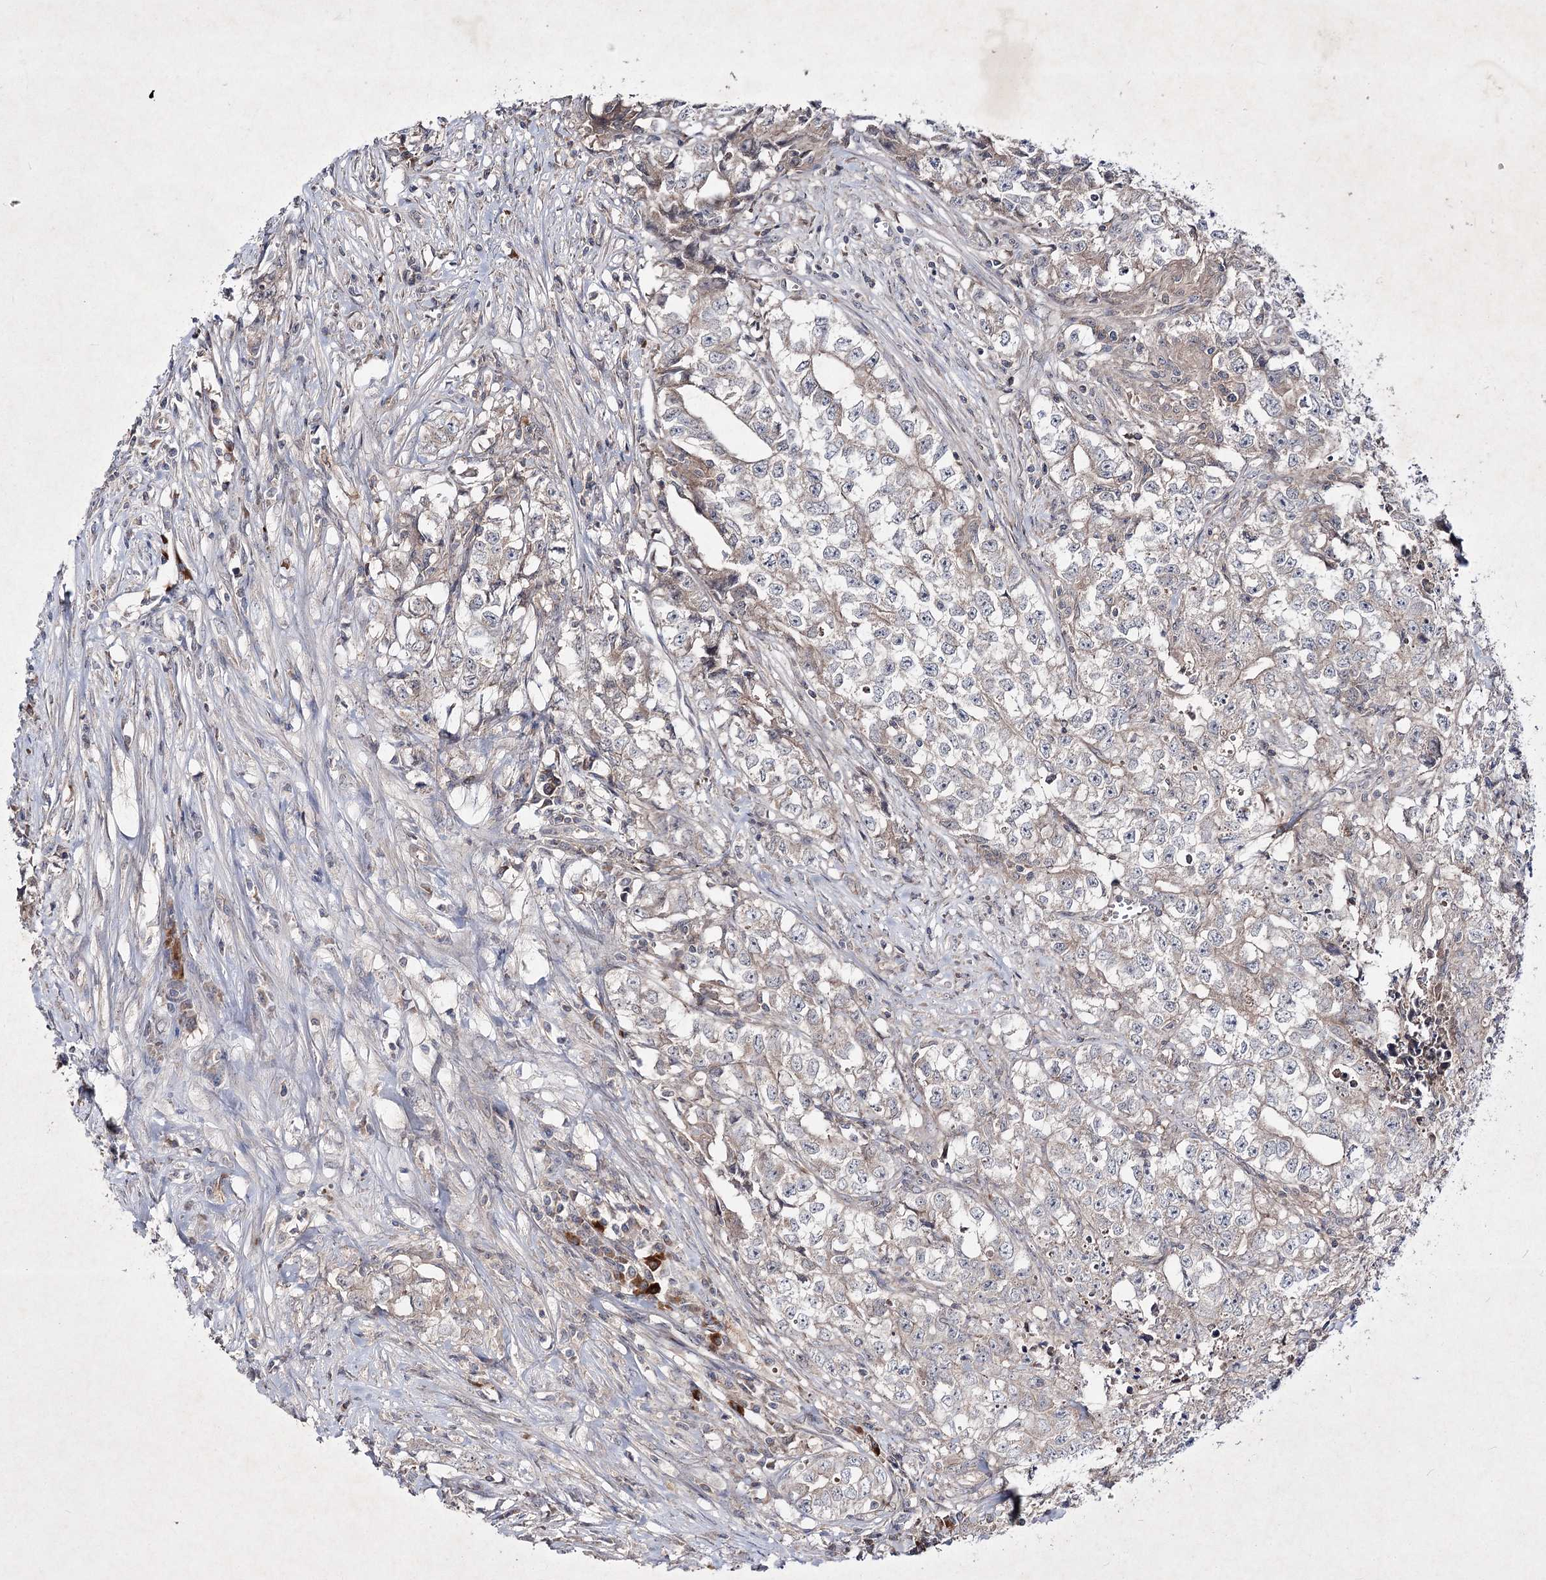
{"staining": {"intensity": "negative", "quantity": "none", "location": "none"}, "tissue": "testis cancer", "cell_type": "Tumor cells", "image_type": "cancer", "snomed": [{"axis": "morphology", "description": "Seminoma, NOS"}, {"axis": "morphology", "description": "Carcinoma, Embryonal, NOS"}, {"axis": "topography", "description": "Testis"}], "caption": "Tumor cells show no significant protein positivity in testis cancer.", "gene": "CIB2", "patient": {"sex": "male", "age": 43}}